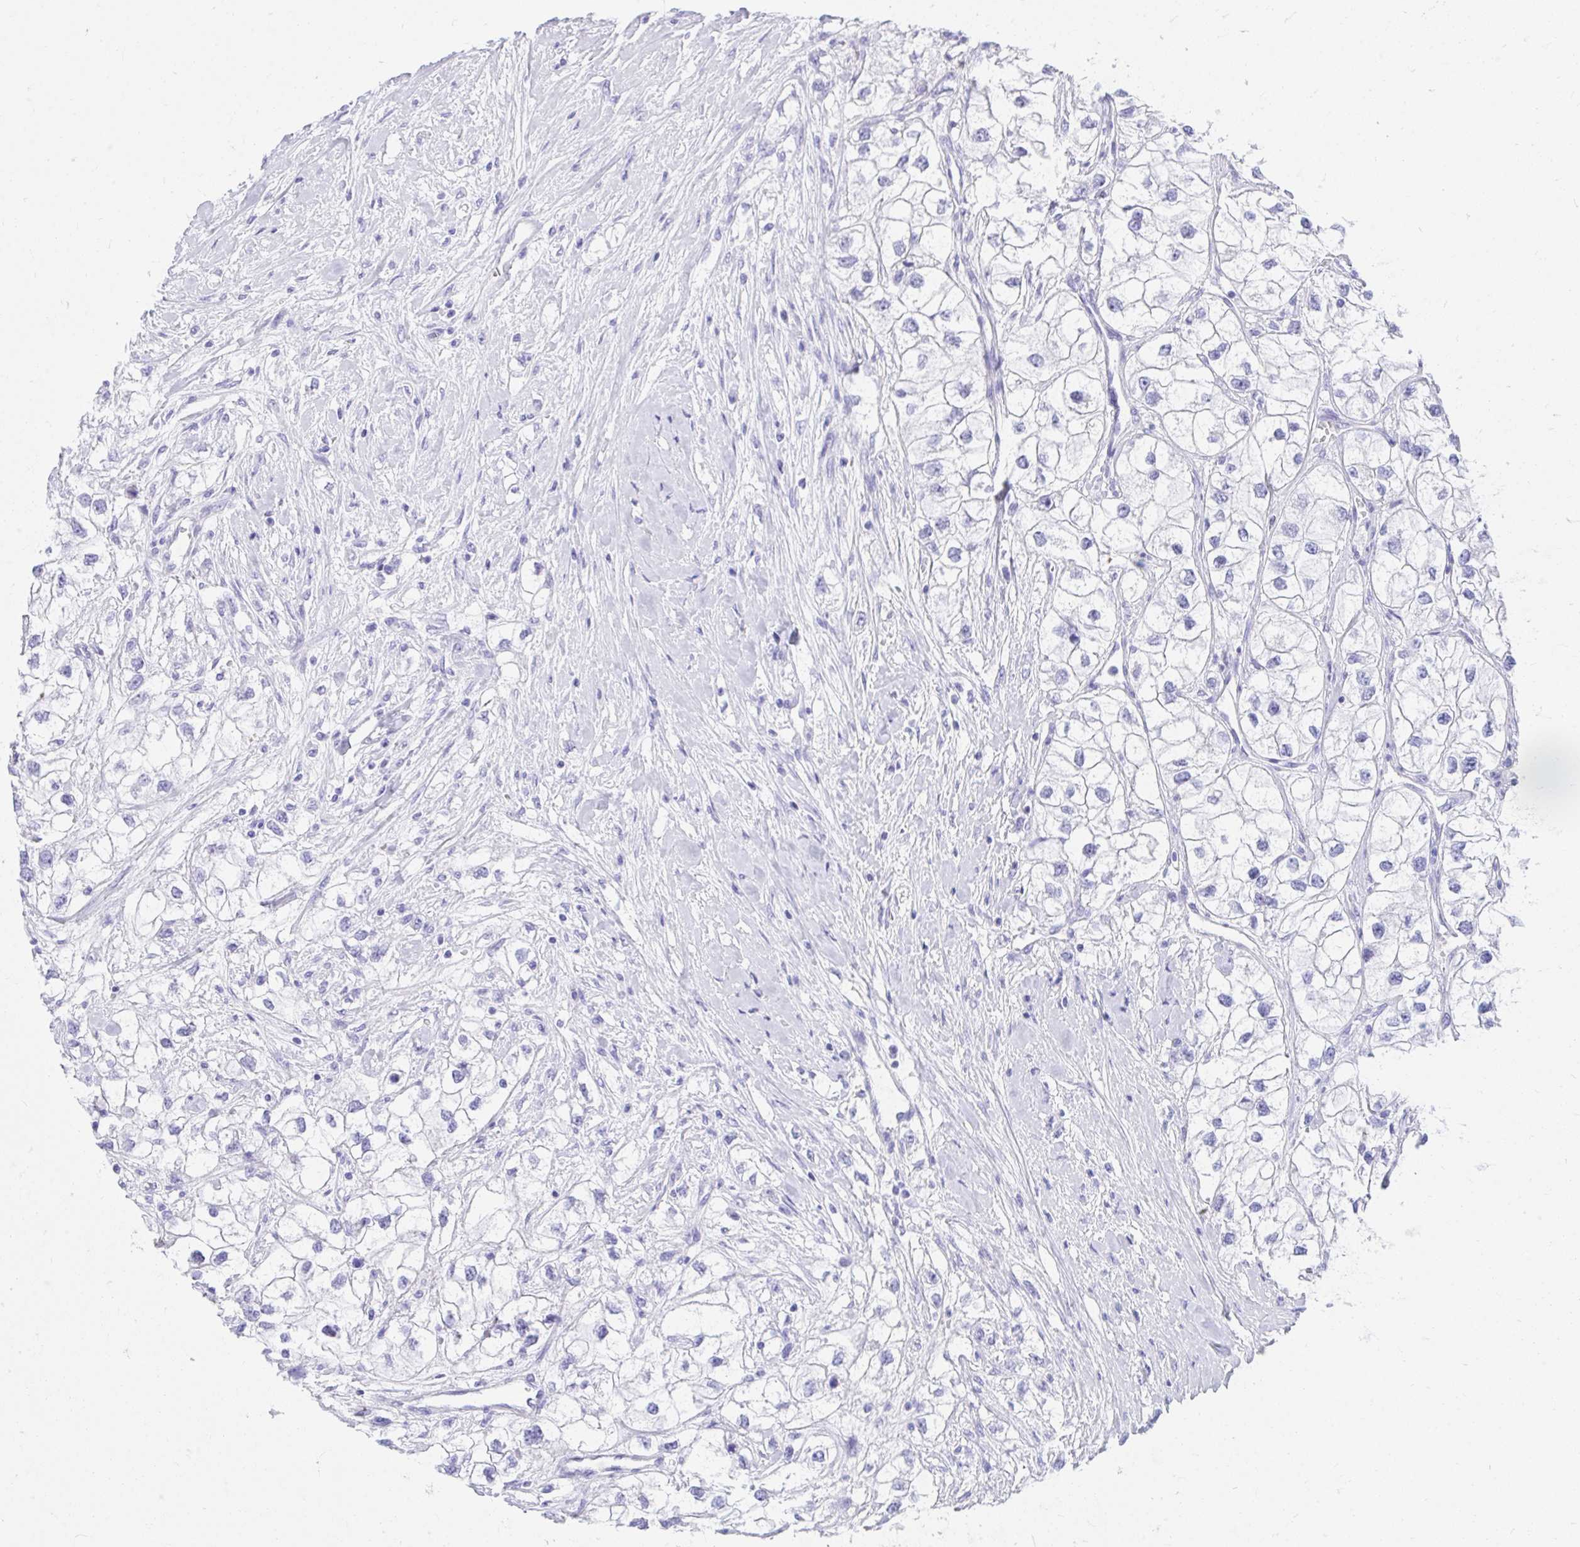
{"staining": {"intensity": "negative", "quantity": "none", "location": "none"}, "tissue": "renal cancer", "cell_type": "Tumor cells", "image_type": "cancer", "snomed": [{"axis": "morphology", "description": "Adenocarcinoma, NOS"}, {"axis": "topography", "description": "Kidney"}], "caption": "A photomicrograph of renal adenocarcinoma stained for a protein shows no brown staining in tumor cells. (DAB immunohistochemistry, high magnification).", "gene": "SHISA8", "patient": {"sex": "male", "age": 59}}